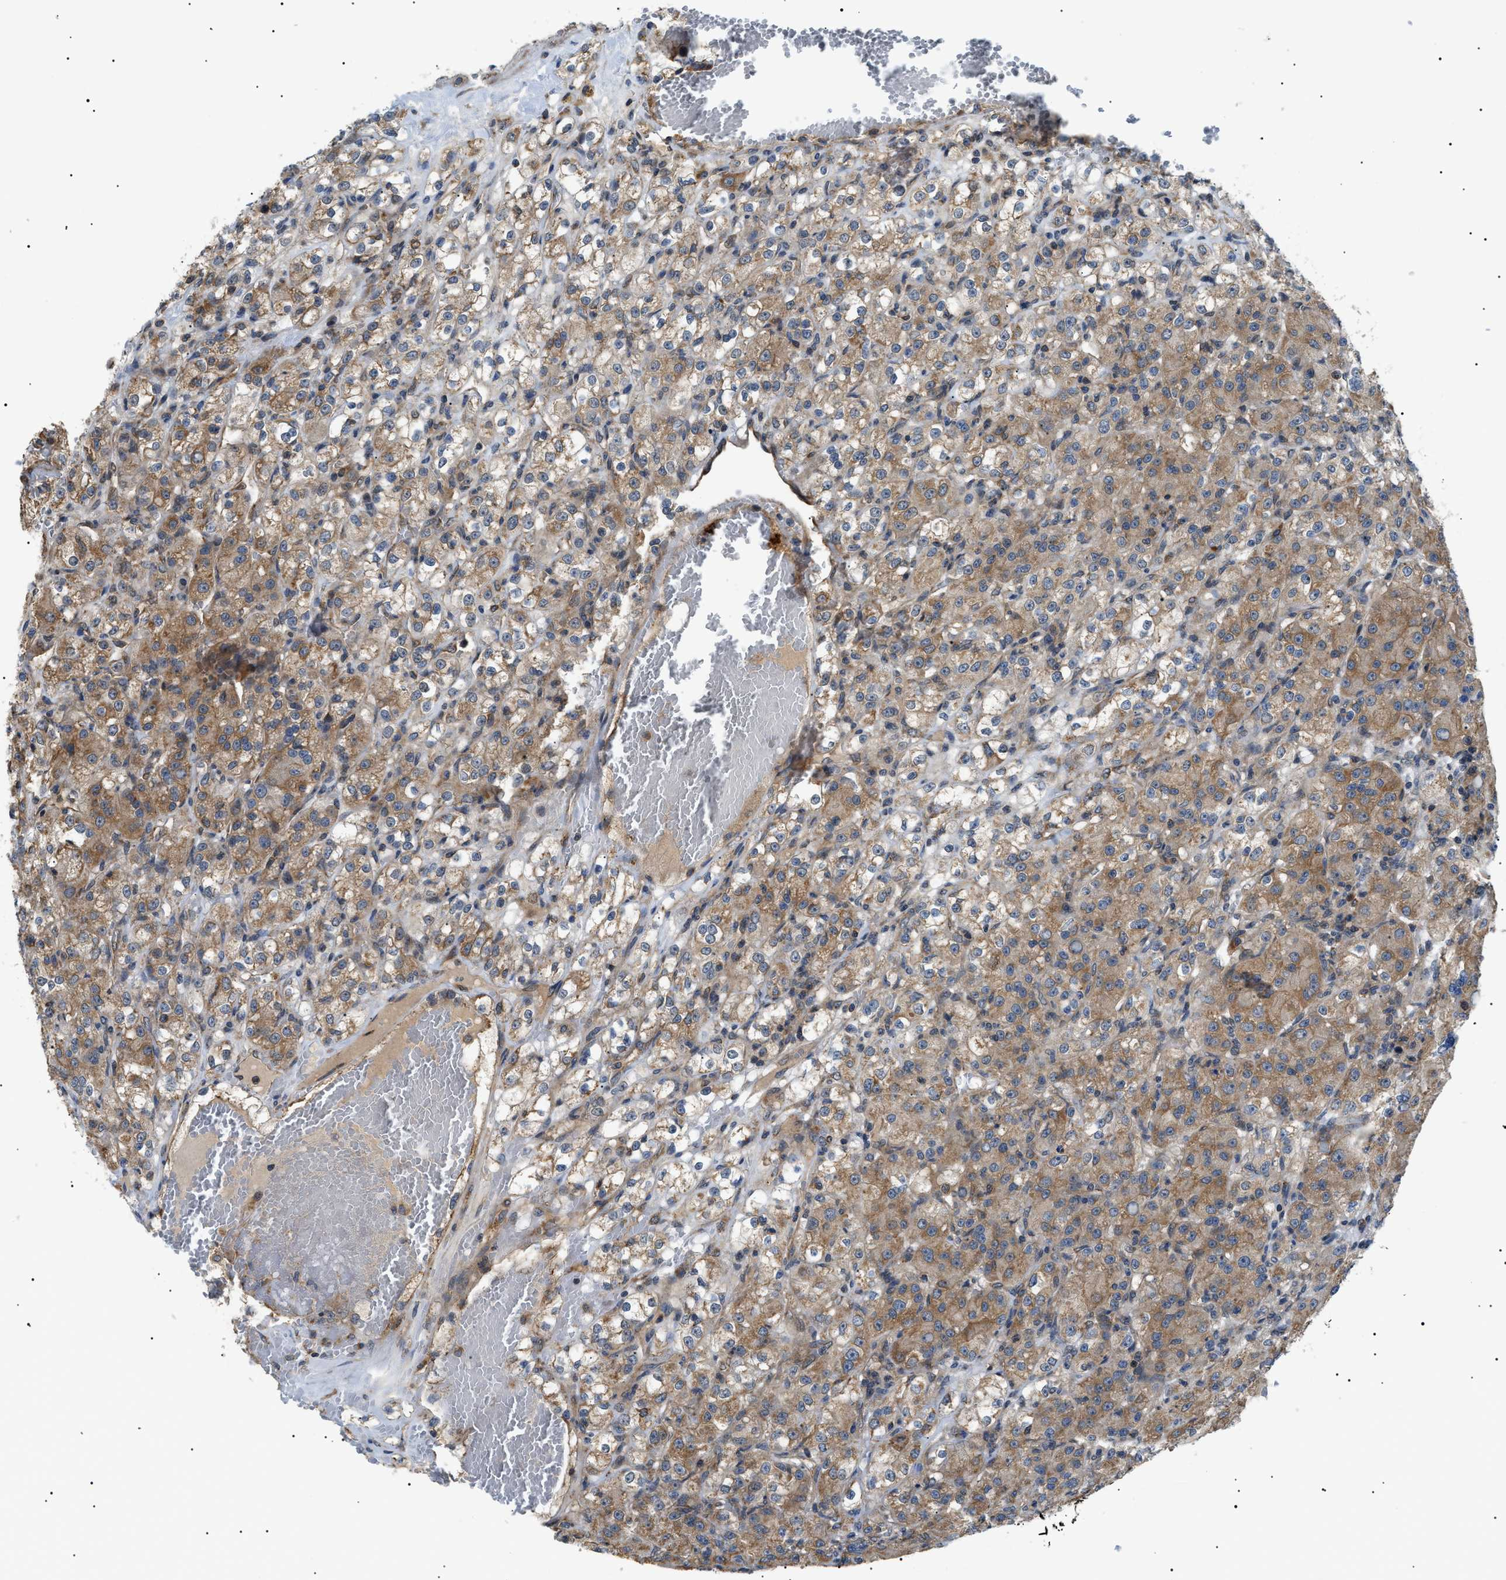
{"staining": {"intensity": "moderate", "quantity": ">75%", "location": "cytoplasmic/membranous"}, "tissue": "renal cancer", "cell_type": "Tumor cells", "image_type": "cancer", "snomed": [{"axis": "morphology", "description": "Normal tissue, NOS"}, {"axis": "morphology", "description": "Adenocarcinoma, NOS"}, {"axis": "topography", "description": "Kidney"}], "caption": "This photomicrograph demonstrates renal cancer (adenocarcinoma) stained with immunohistochemistry (IHC) to label a protein in brown. The cytoplasmic/membranous of tumor cells show moderate positivity for the protein. Nuclei are counter-stained blue.", "gene": "SRPK1", "patient": {"sex": "male", "age": 61}}